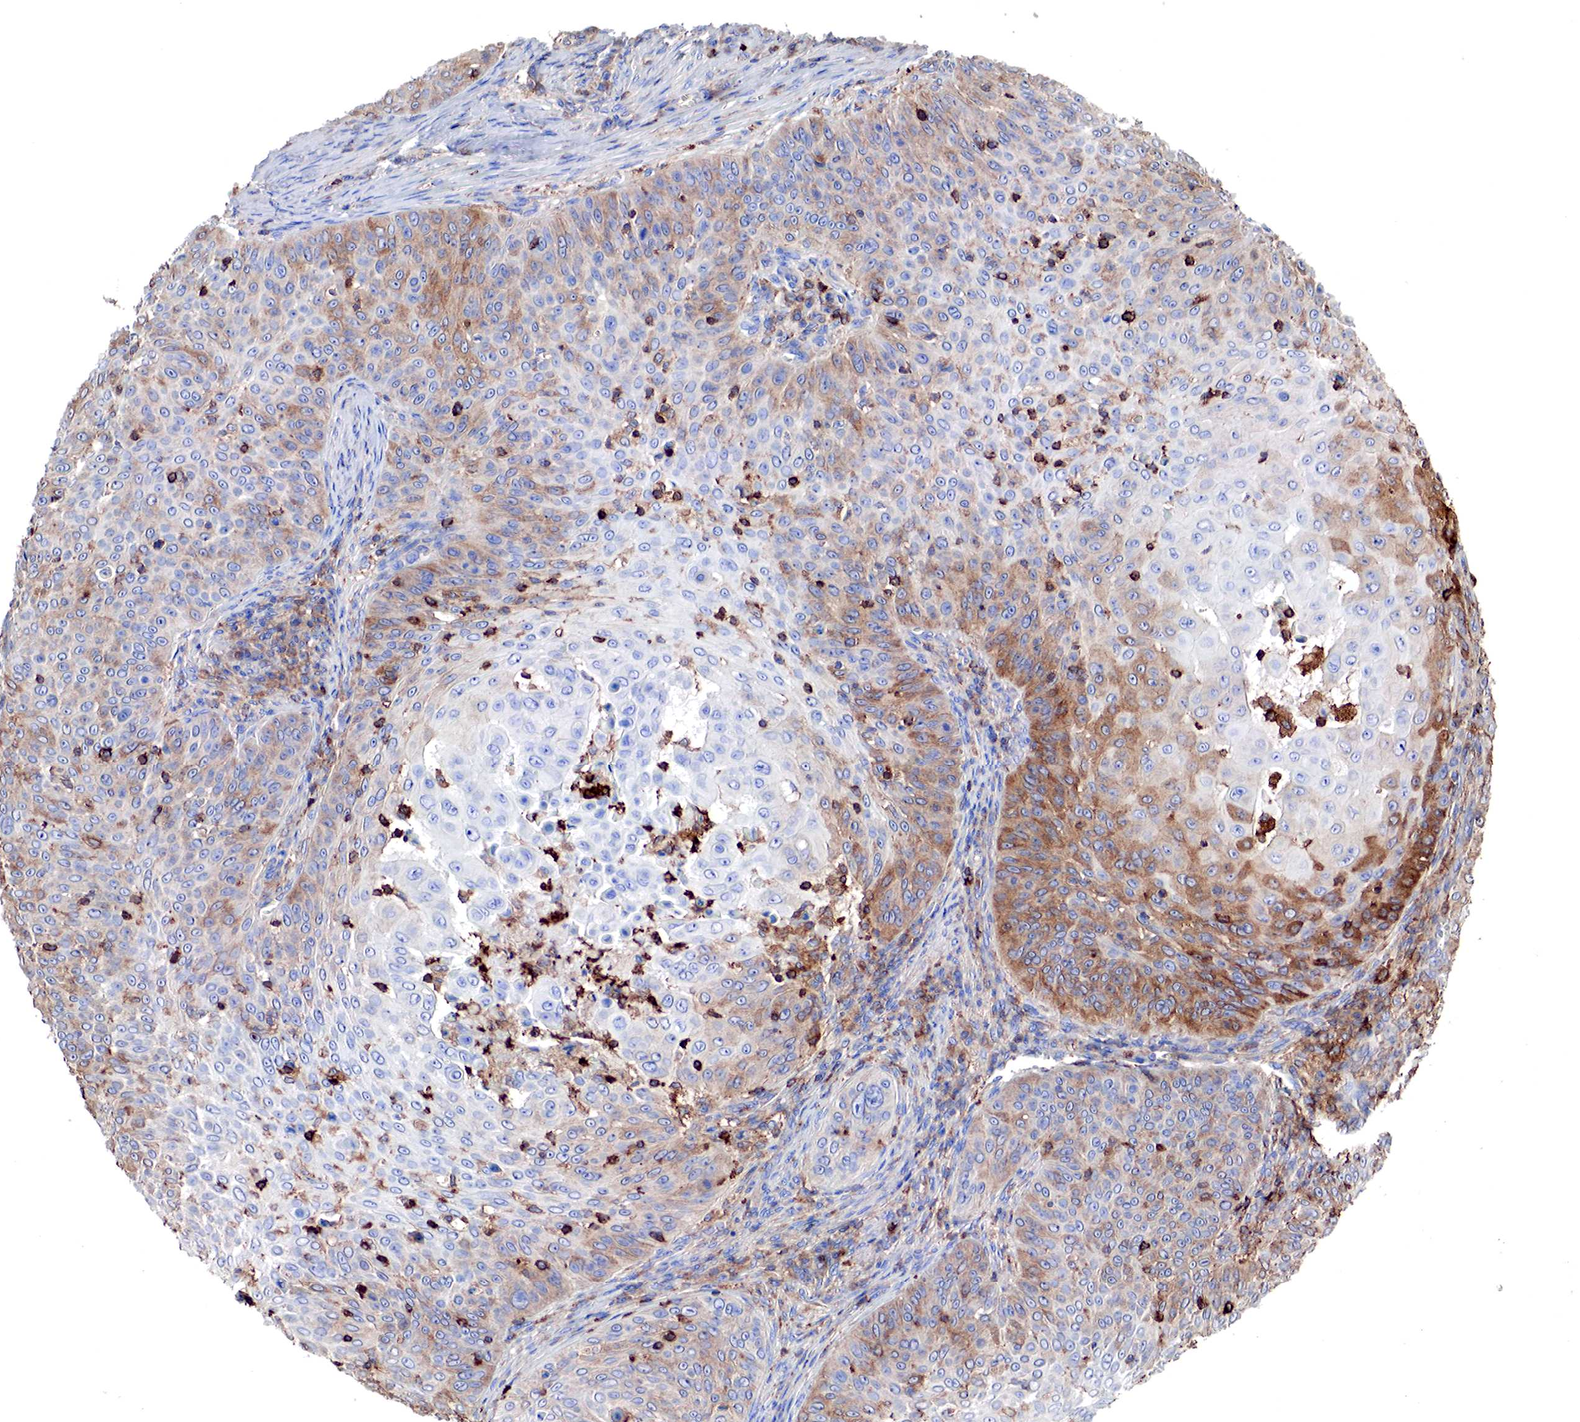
{"staining": {"intensity": "weak", "quantity": "25%-75%", "location": "cytoplasmic/membranous"}, "tissue": "skin cancer", "cell_type": "Tumor cells", "image_type": "cancer", "snomed": [{"axis": "morphology", "description": "Squamous cell carcinoma, NOS"}, {"axis": "topography", "description": "Skin"}], "caption": "Immunohistochemical staining of human skin cancer reveals low levels of weak cytoplasmic/membranous expression in about 25%-75% of tumor cells.", "gene": "G6PD", "patient": {"sex": "male", "age": 82}}